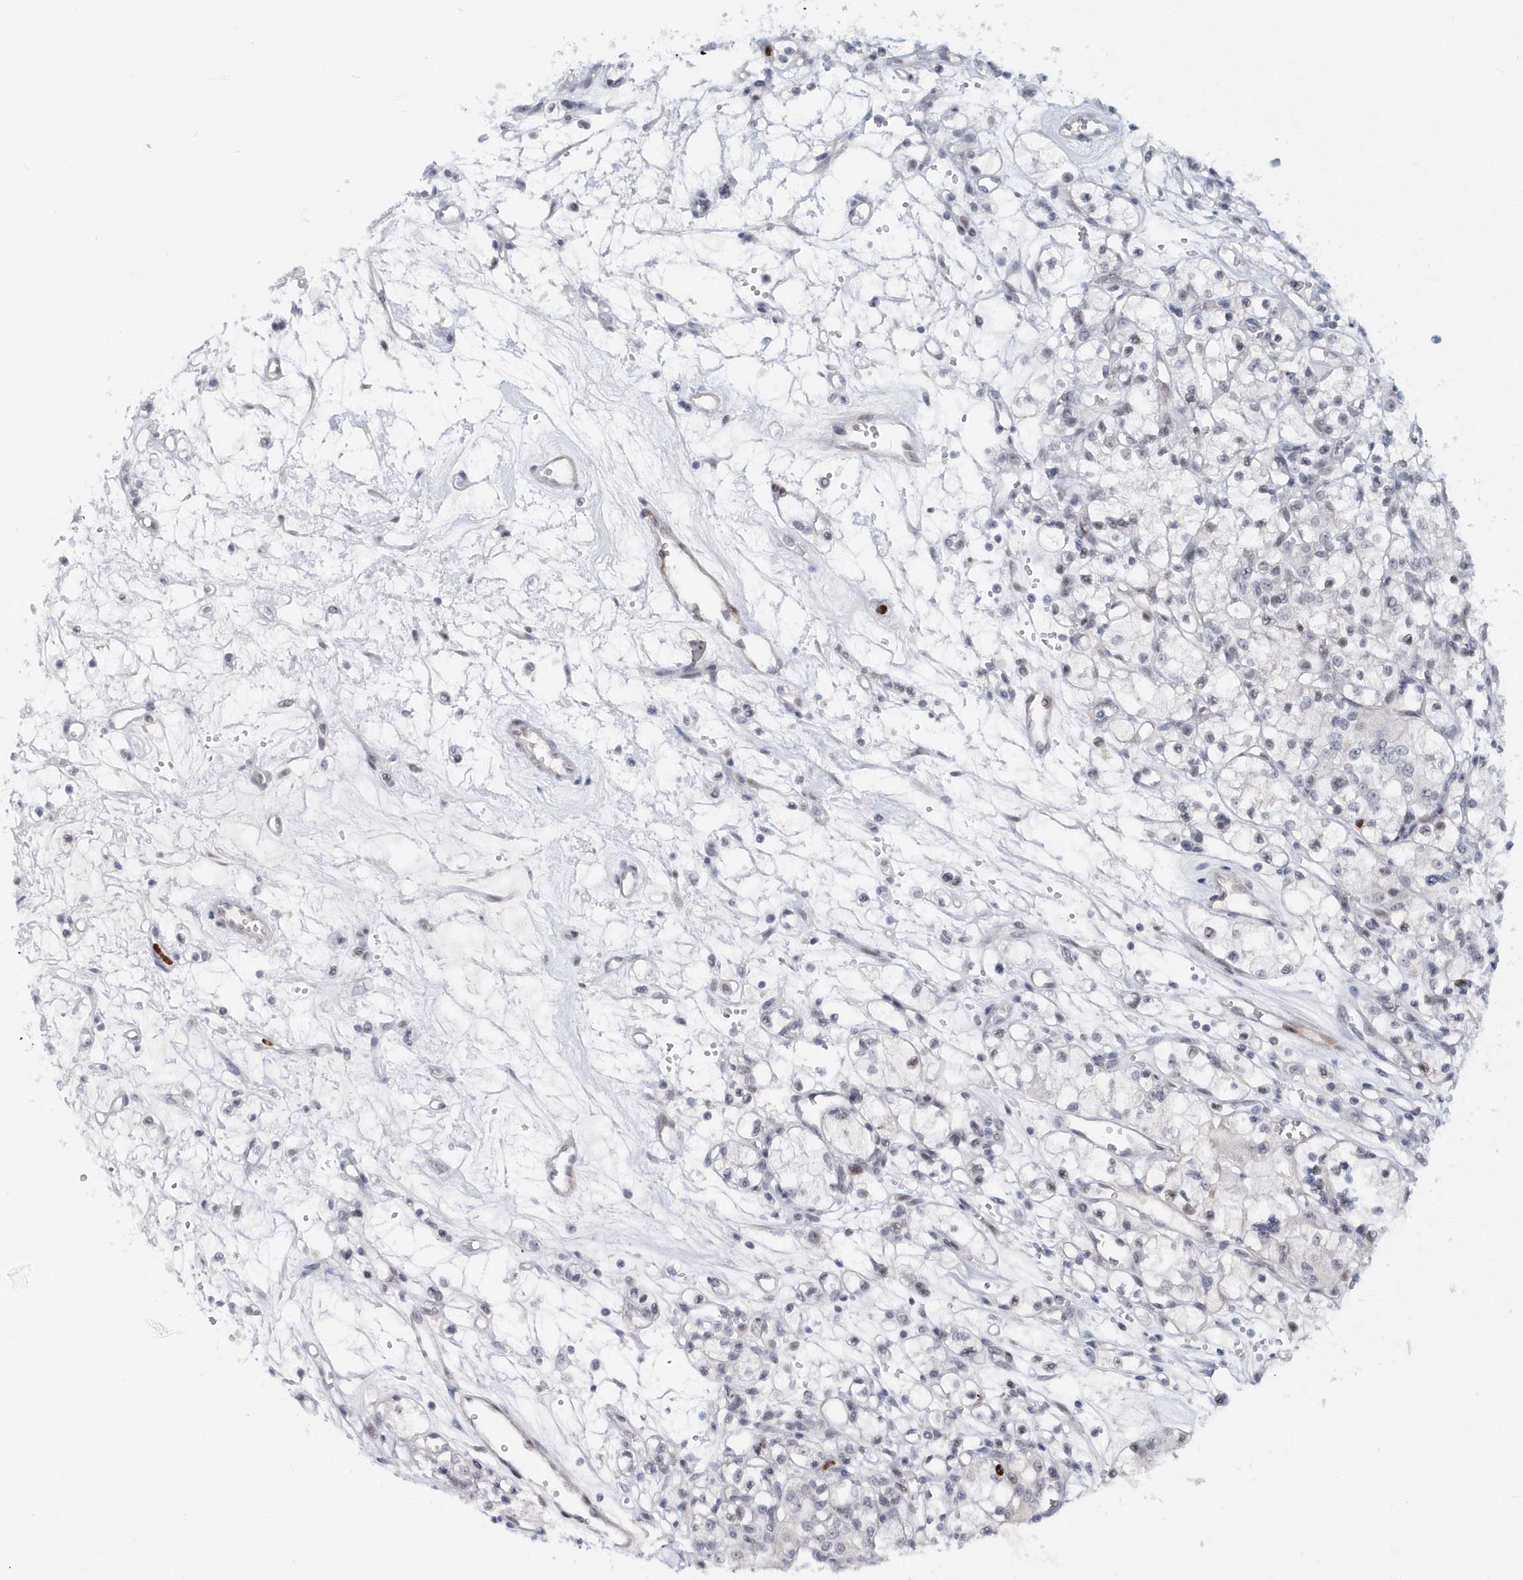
{"staining": {"intensity": "negative", "quantity": "none", "location": "none"}, "tissue": "renal cancer", "cell_type": "Tumor cells", "image_type": "cancer", "snomed": [{"axis": "morphology", "description": "Adenocarcinoma, NOS"}, {"axis": "topography", "description": "Kidney"}], "caption": "The image reveals no staining of tumor cells in renal adenocarcinoma. (DAB immunohistochemistry (IHC) visualized using brightfield microscopy, high magnification).", "gene": "ASCL4", "patient": {"sex": "female", "age": 59}}